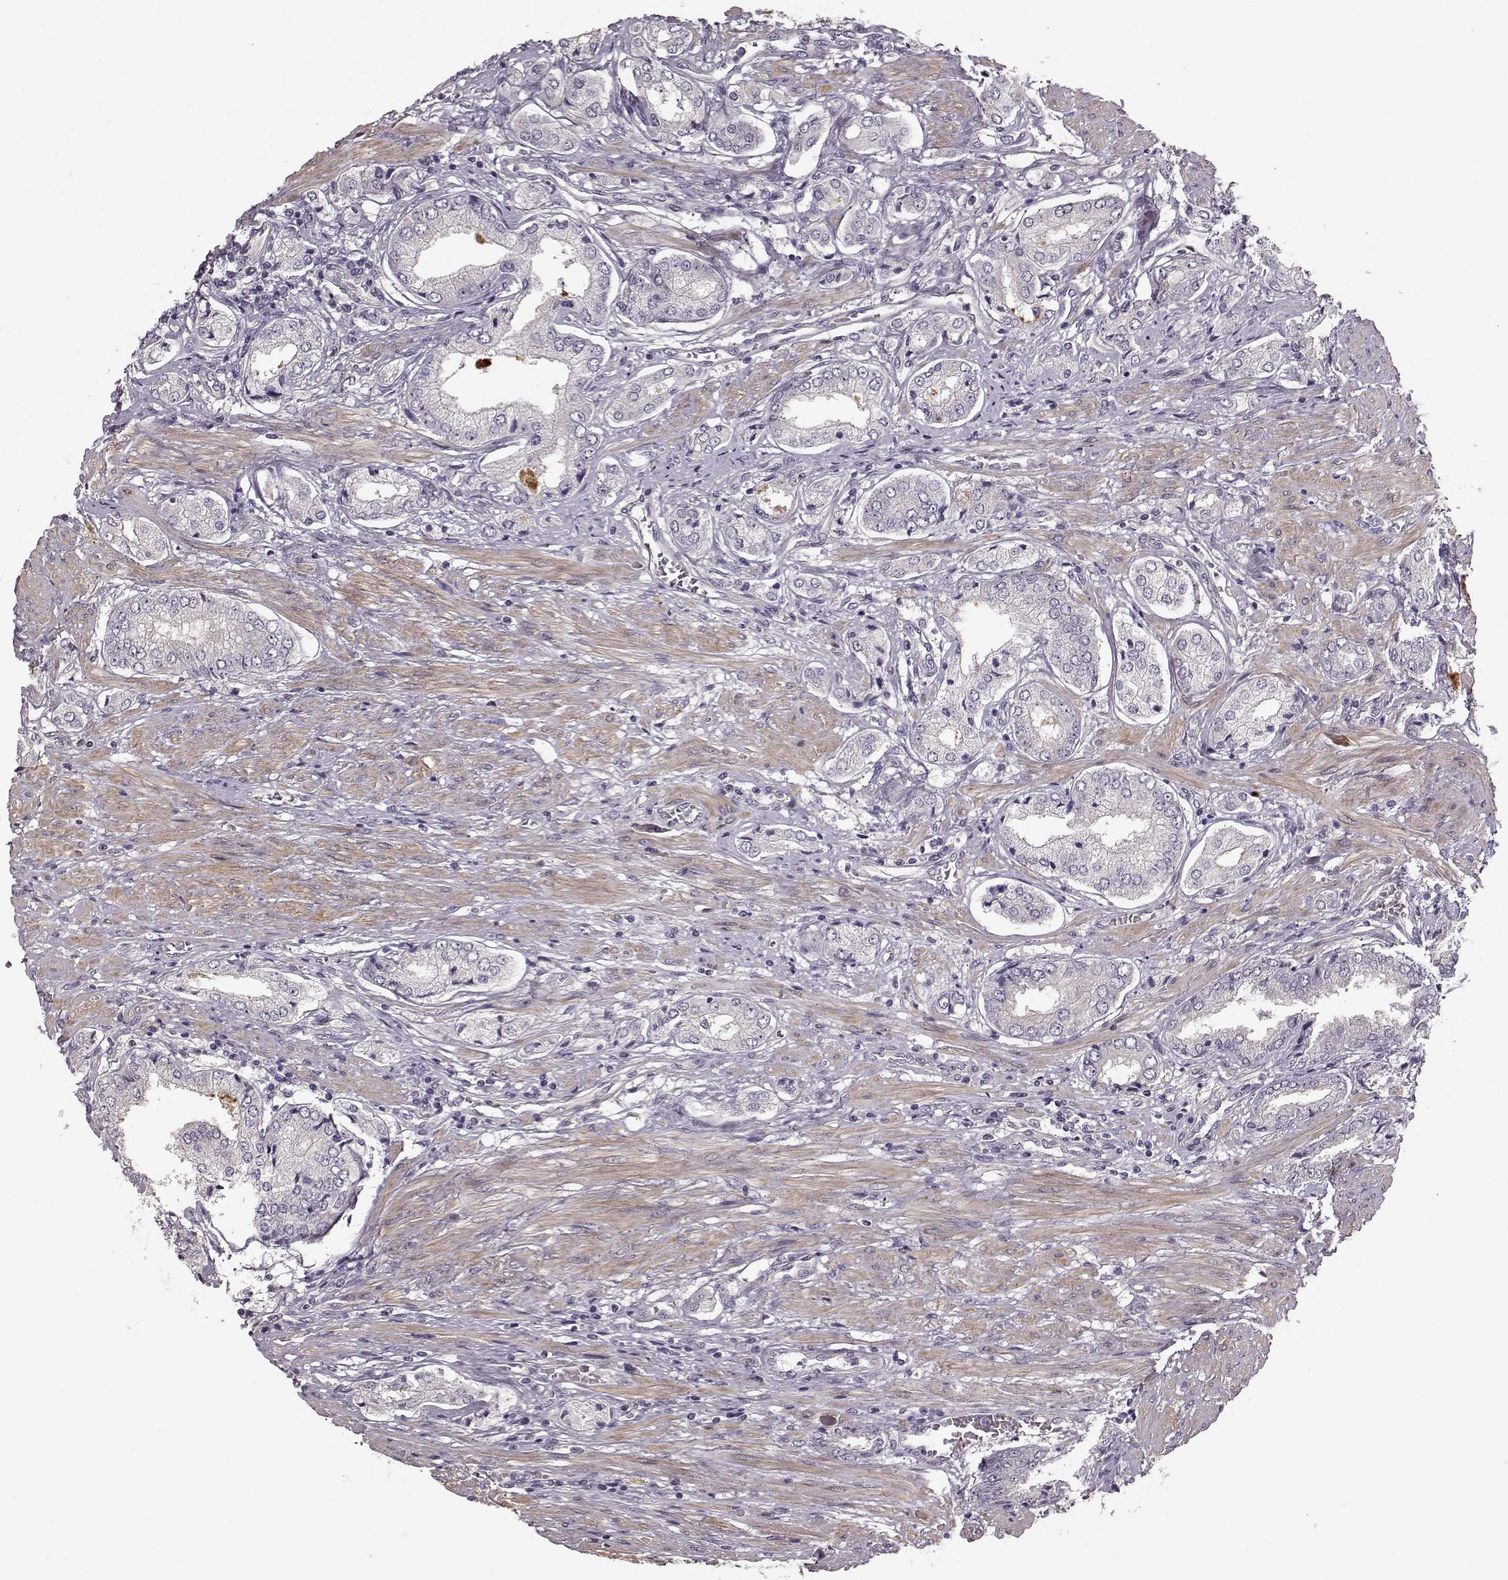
{"staining": {"intensity": "negative", "quantity": "none", "location": "none"}, "tissue": "prostate cancer", "cell_type": "Tumor cells", "image_type": "cancer", "snomed": [{"axis": "morphology", "description": "Adenocarcinoma, NOS"}, {"axis": "topography", "description": "Prostate"}], "caption": "An immunohistochemistry image of prostate adenocarcinoma is shown. There is no staining in tumor cells of prostate adenocarcinoma.", "gene": "MTR", "patient": {"sex": "male", "age": 63}}